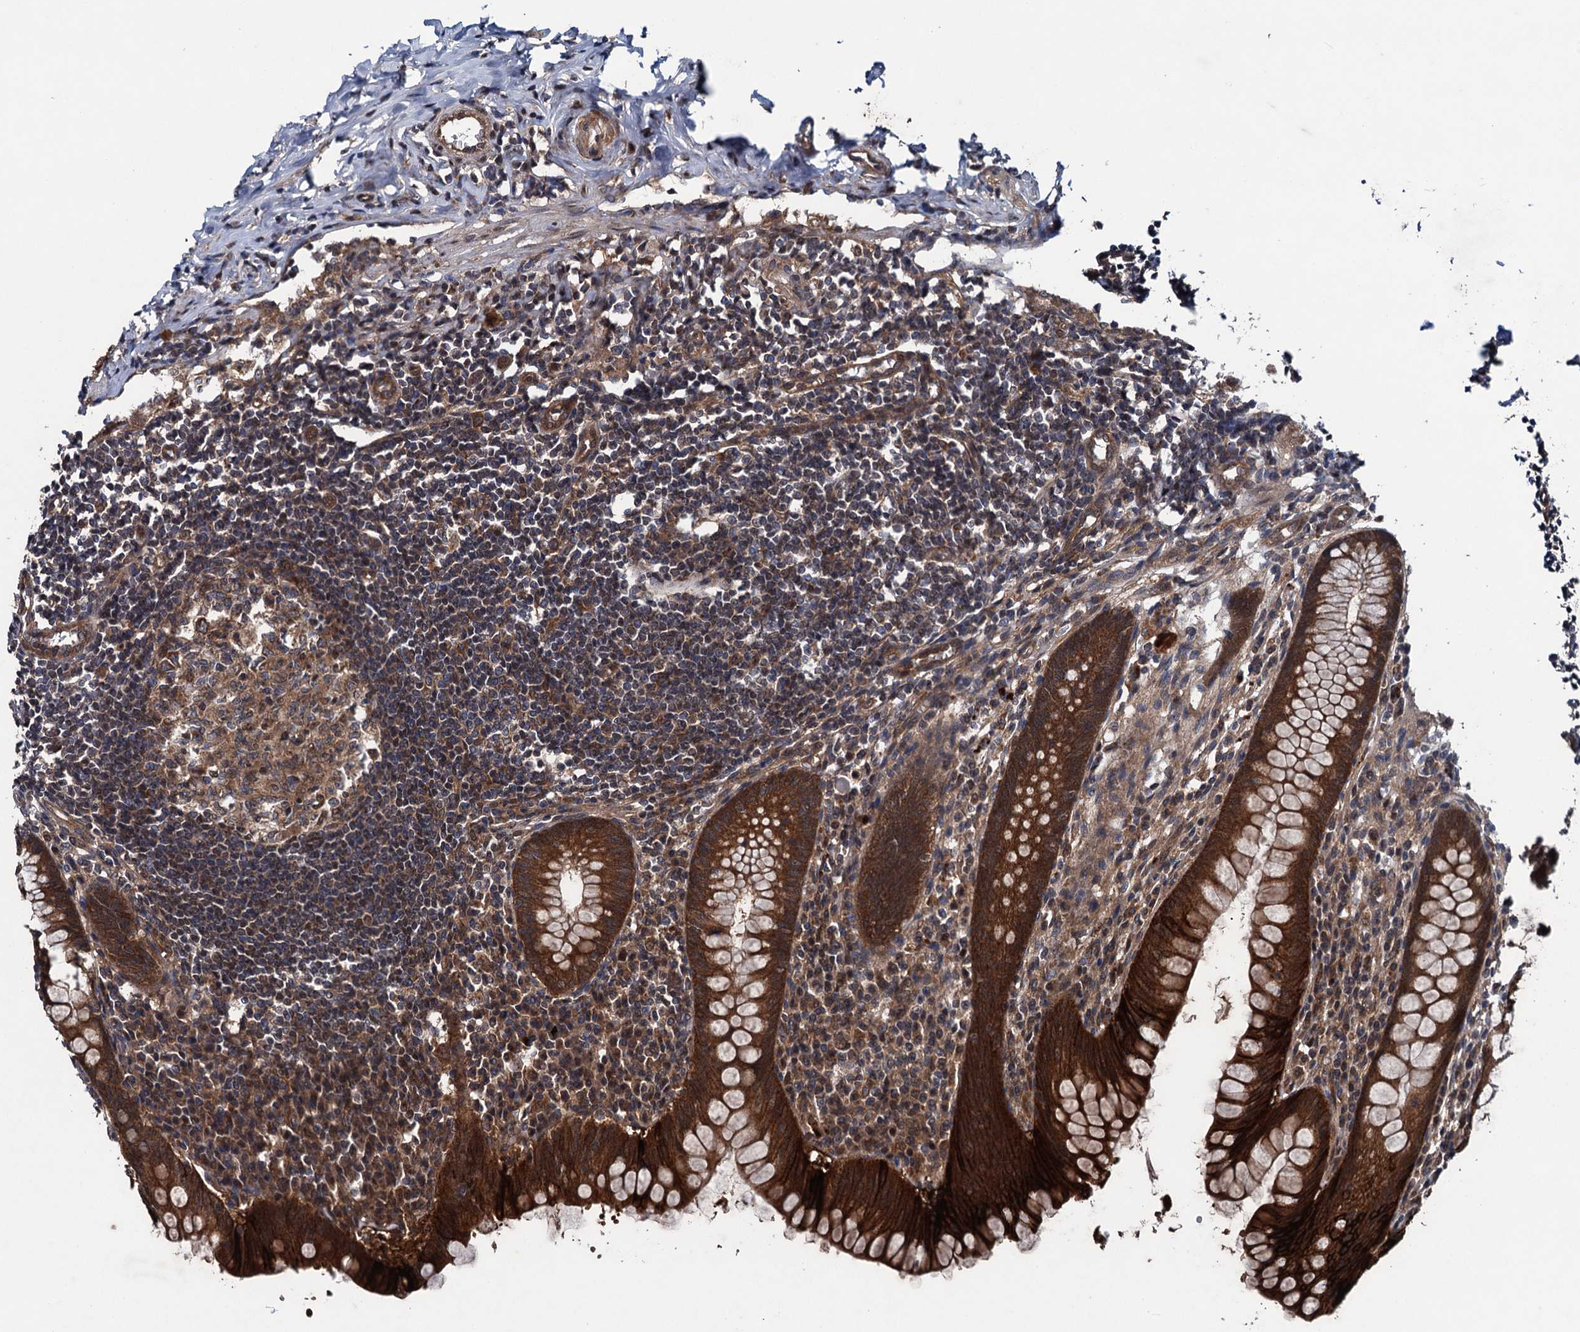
{"staining": {"intensity": "strong", "quantity": ">75%", "location": "cytoplasmic/membranous"}, "tissue": "appendix", "cell_type": "Glandular cells", "image_type": "normal", "snomed": [{"axis": "morphology", "description": "Normal tissue, NOS"}, {"axis": "topography", "description": "Appendix"}], "caption": "An image showing strong cytoplasmic/membranous expression in about >75% of glandular cells in normal appendix, as visualized by brown immunohistochemical staining.", "gene": "BLTP3B", "patient": {"sex": "female", "age": 33}}